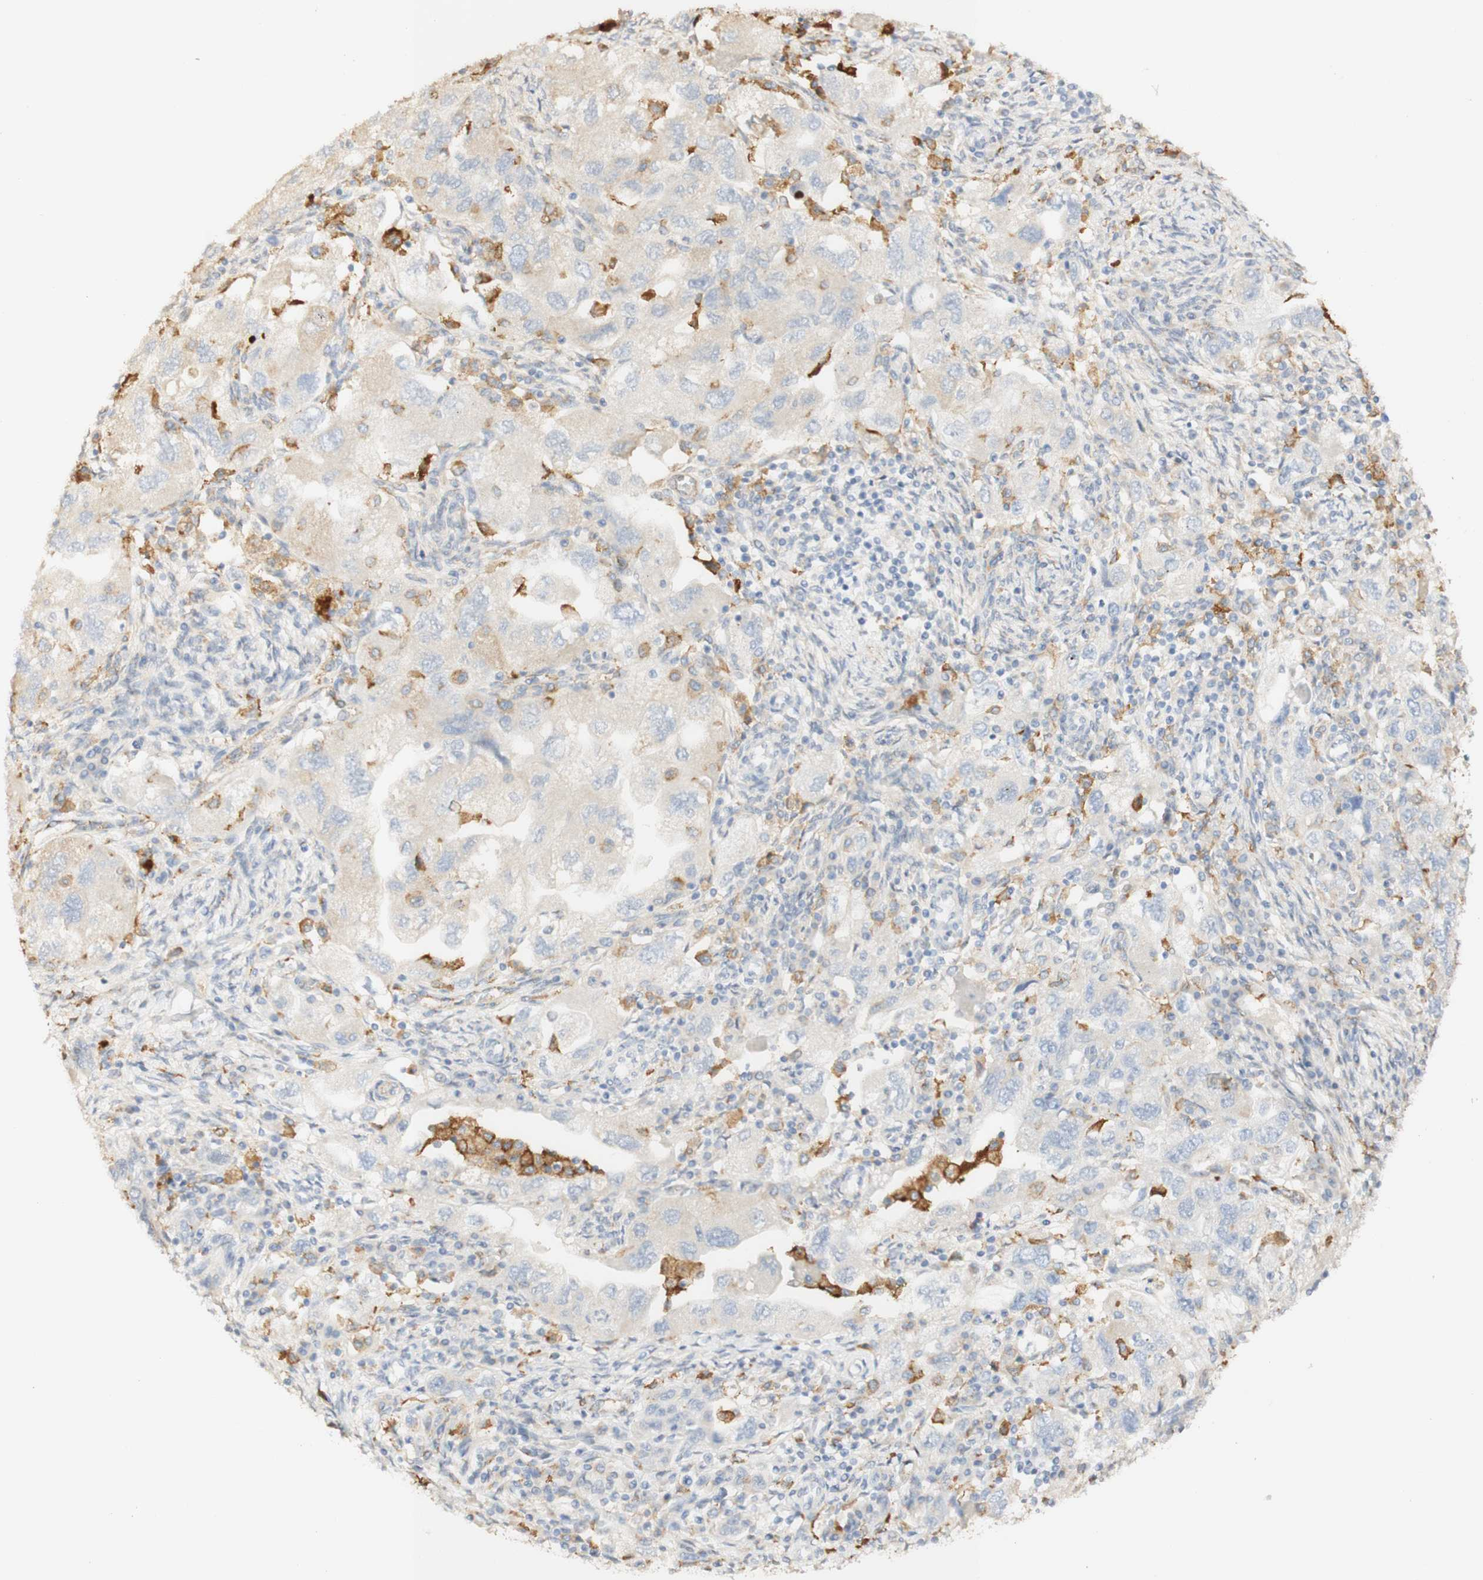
{"staining": {"intensity": "weak", "quantity": ">75%", "location": "cytoplasmic/membranous"}, "tissue": "ovarian cancer", "cell_type": "Tumor cells", "image_type": "cancer", "snomed": [{"axis": "morphology", "description": "Carcinoma, NOS"}, {"axis": "morphology", "description": "Cystadenocarcinoma, serous, NOS"}, {"axis": "topography", "description": "Ovary"}], "caption": "Ovarian cancer (carcinoma) stained with IHC shows weak cytoplasmic/membranous expression in about >75% of tumor cells.", "gene": "FCGRT", "patient": {"sex": "female", "age": 69}}